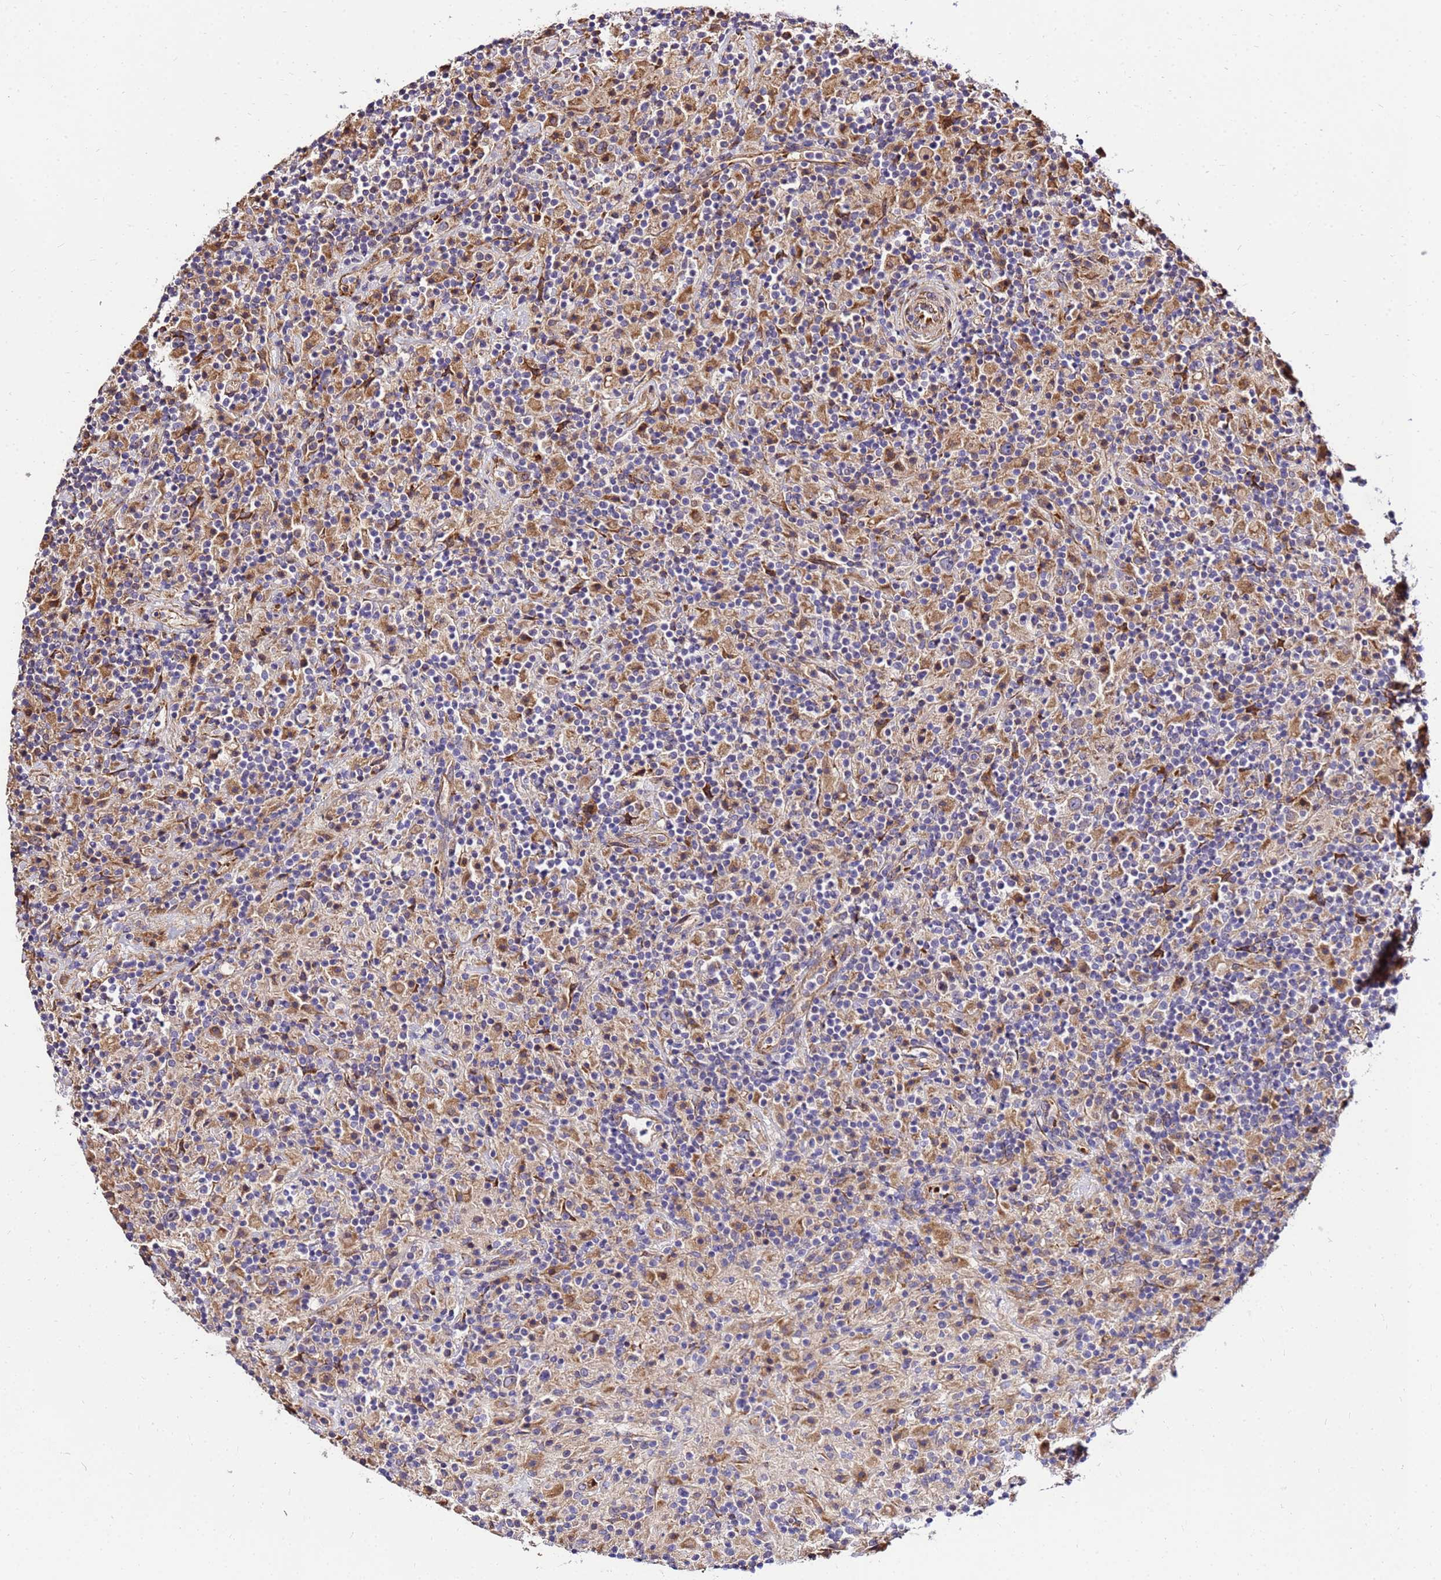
{"staining": {"intensity": "weak", "quantity": ">75%", "location": "cytoplasmic/membranous"}, "tissue": "lymphoma", "cell_type": "Tumor cells", "image_type": "cancer", "snomed": [{"axis": "morphology", "description": "Hodgkin's disease, NOS"}, {"axis": "topography", "description": "Lymph node"}], "caption": "The histopathology image reveals a brown stain indicating the presence of a protein in the cytoplasmic/membranous of tumor cells in lymphoma.", "gene": "WWC2", "patient": {"sex": "male", "age": 70}}